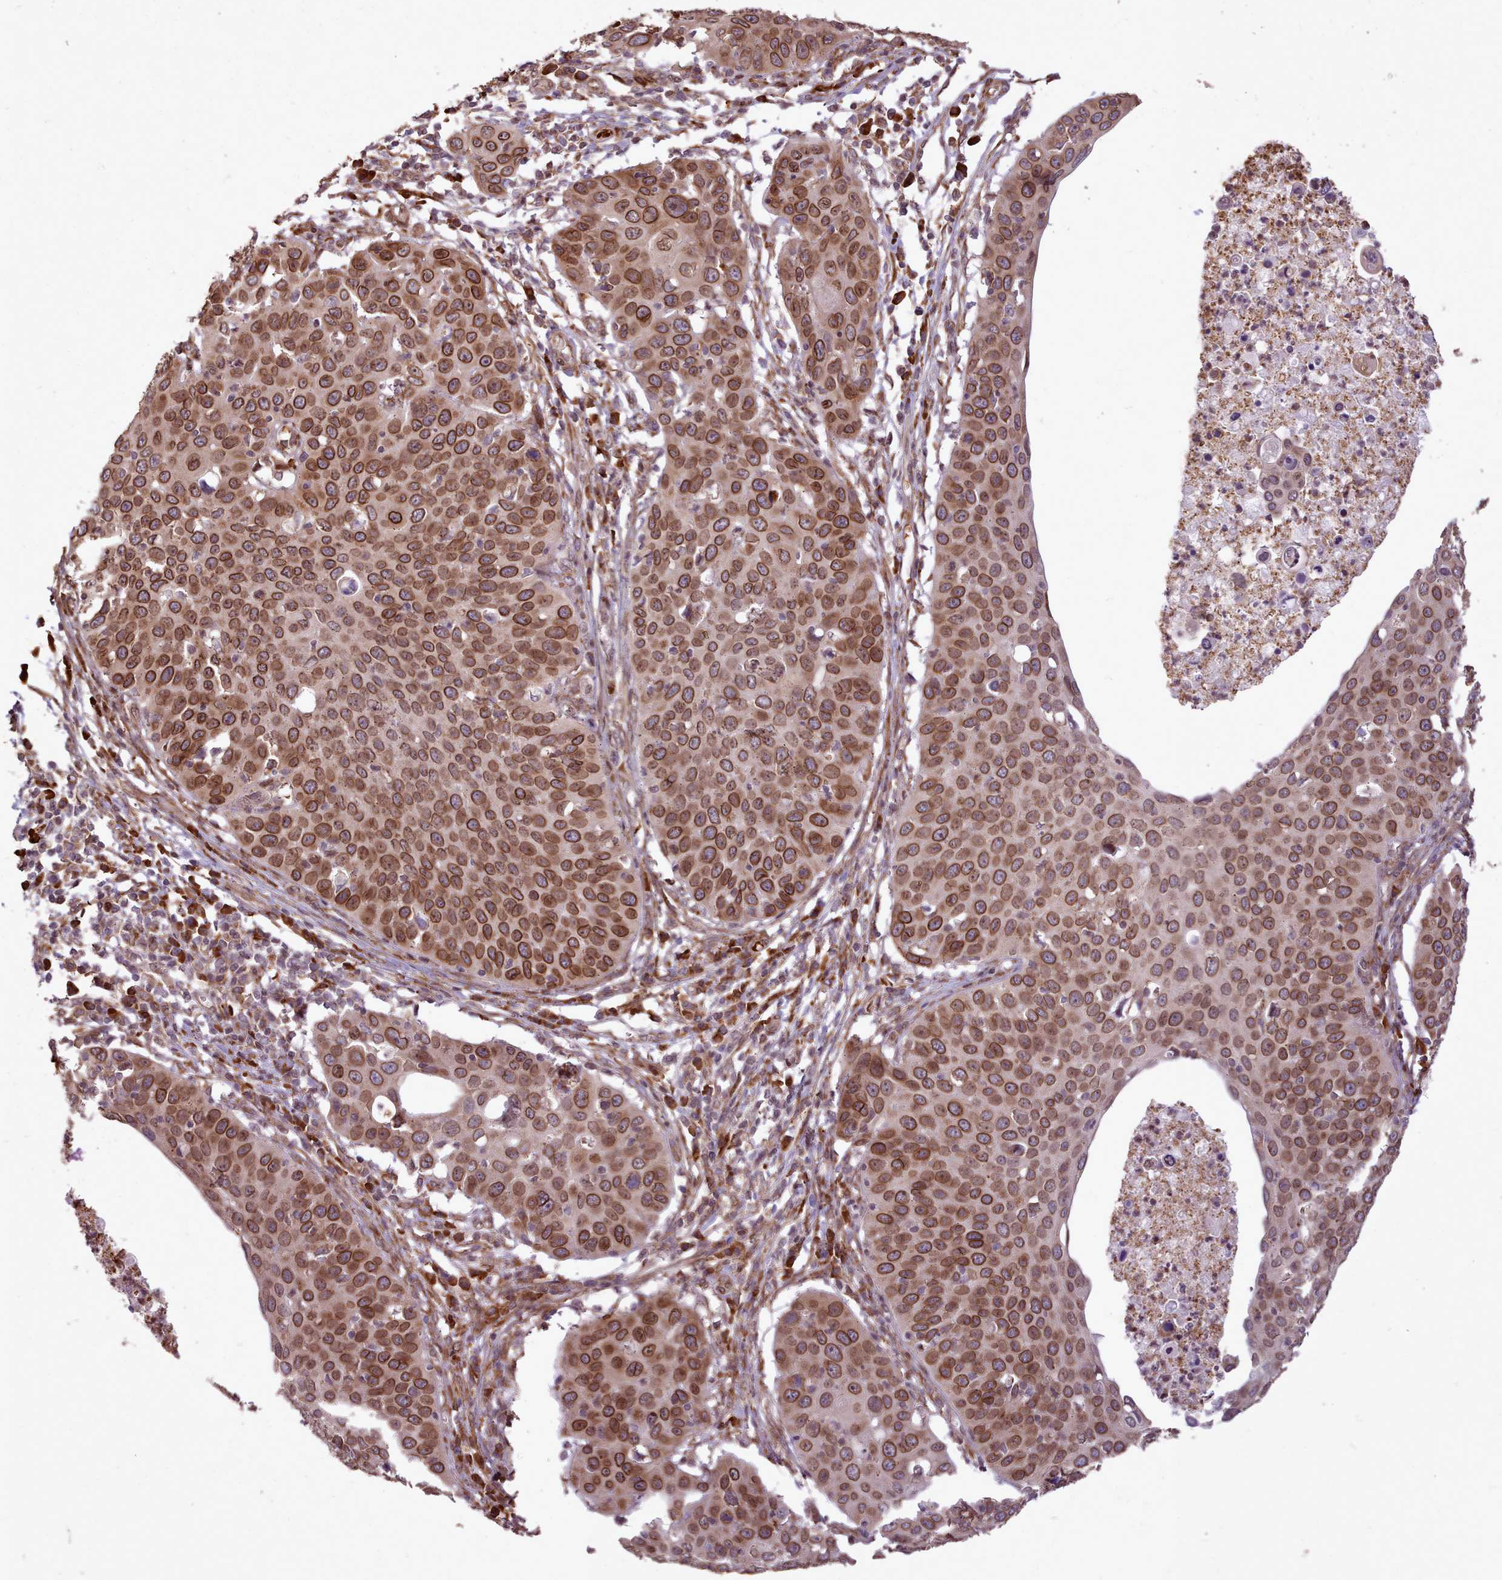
{"staining": {"intensity": "strong", "quantity": ">75%", "location": "cytoplasmic/membranous,nuclear"}, "tissue": "cervical cancer", "cell_type": "Tumor cells", "image_type": "cancer", "snomed": [{"axis": "morphology", "description": "Squamous cell carcinoma, NOS"}, {"axis": "topography", "description": "Cervix"}], "caption": "Cervical cancer stained for a protein (brown) exhibits strong cytoplasmic/membranous and nuclear positive staining in about >75% of tumor cells.", "gene": "CABP1", "patient": {"sex": "female", "age": 36}}